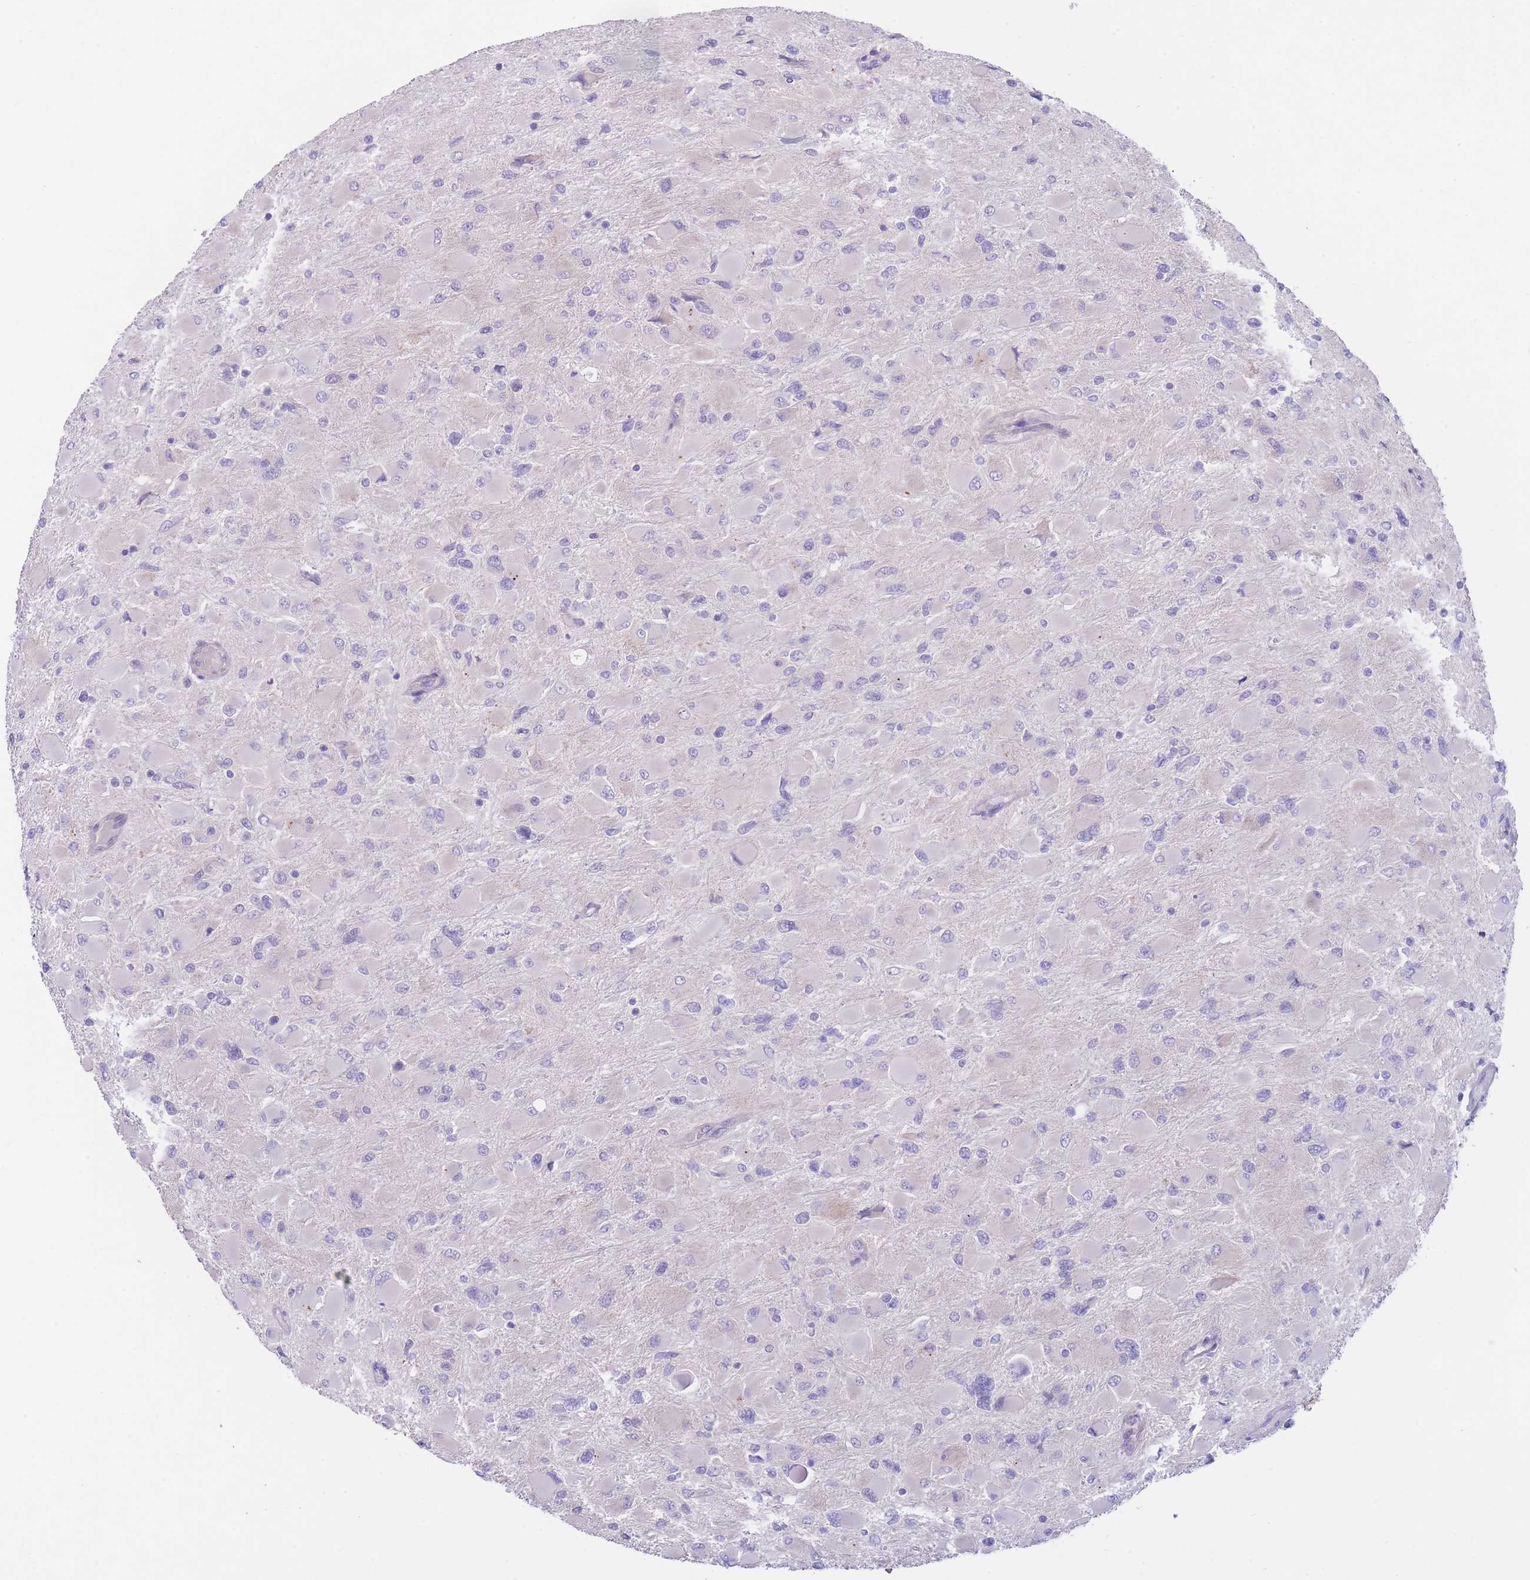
{"staining": {"intensity": "negative", "quantity": "none", "location": "none"}, "tissue": "glioma", "cell_type": "Tumor cells", "image_type": "cancer", "snomed": [{"axis": "morphology", "description": "Glioma, malignant, High grade"}, {"axis": "topography", "description": "Cerebral cortex"}], "caption": "Human glioma stained for a protein using IHC exhibits no expression in tumor cells.", "gene": "QTRT1", "patient": {"sex": "female", "age": 36}}